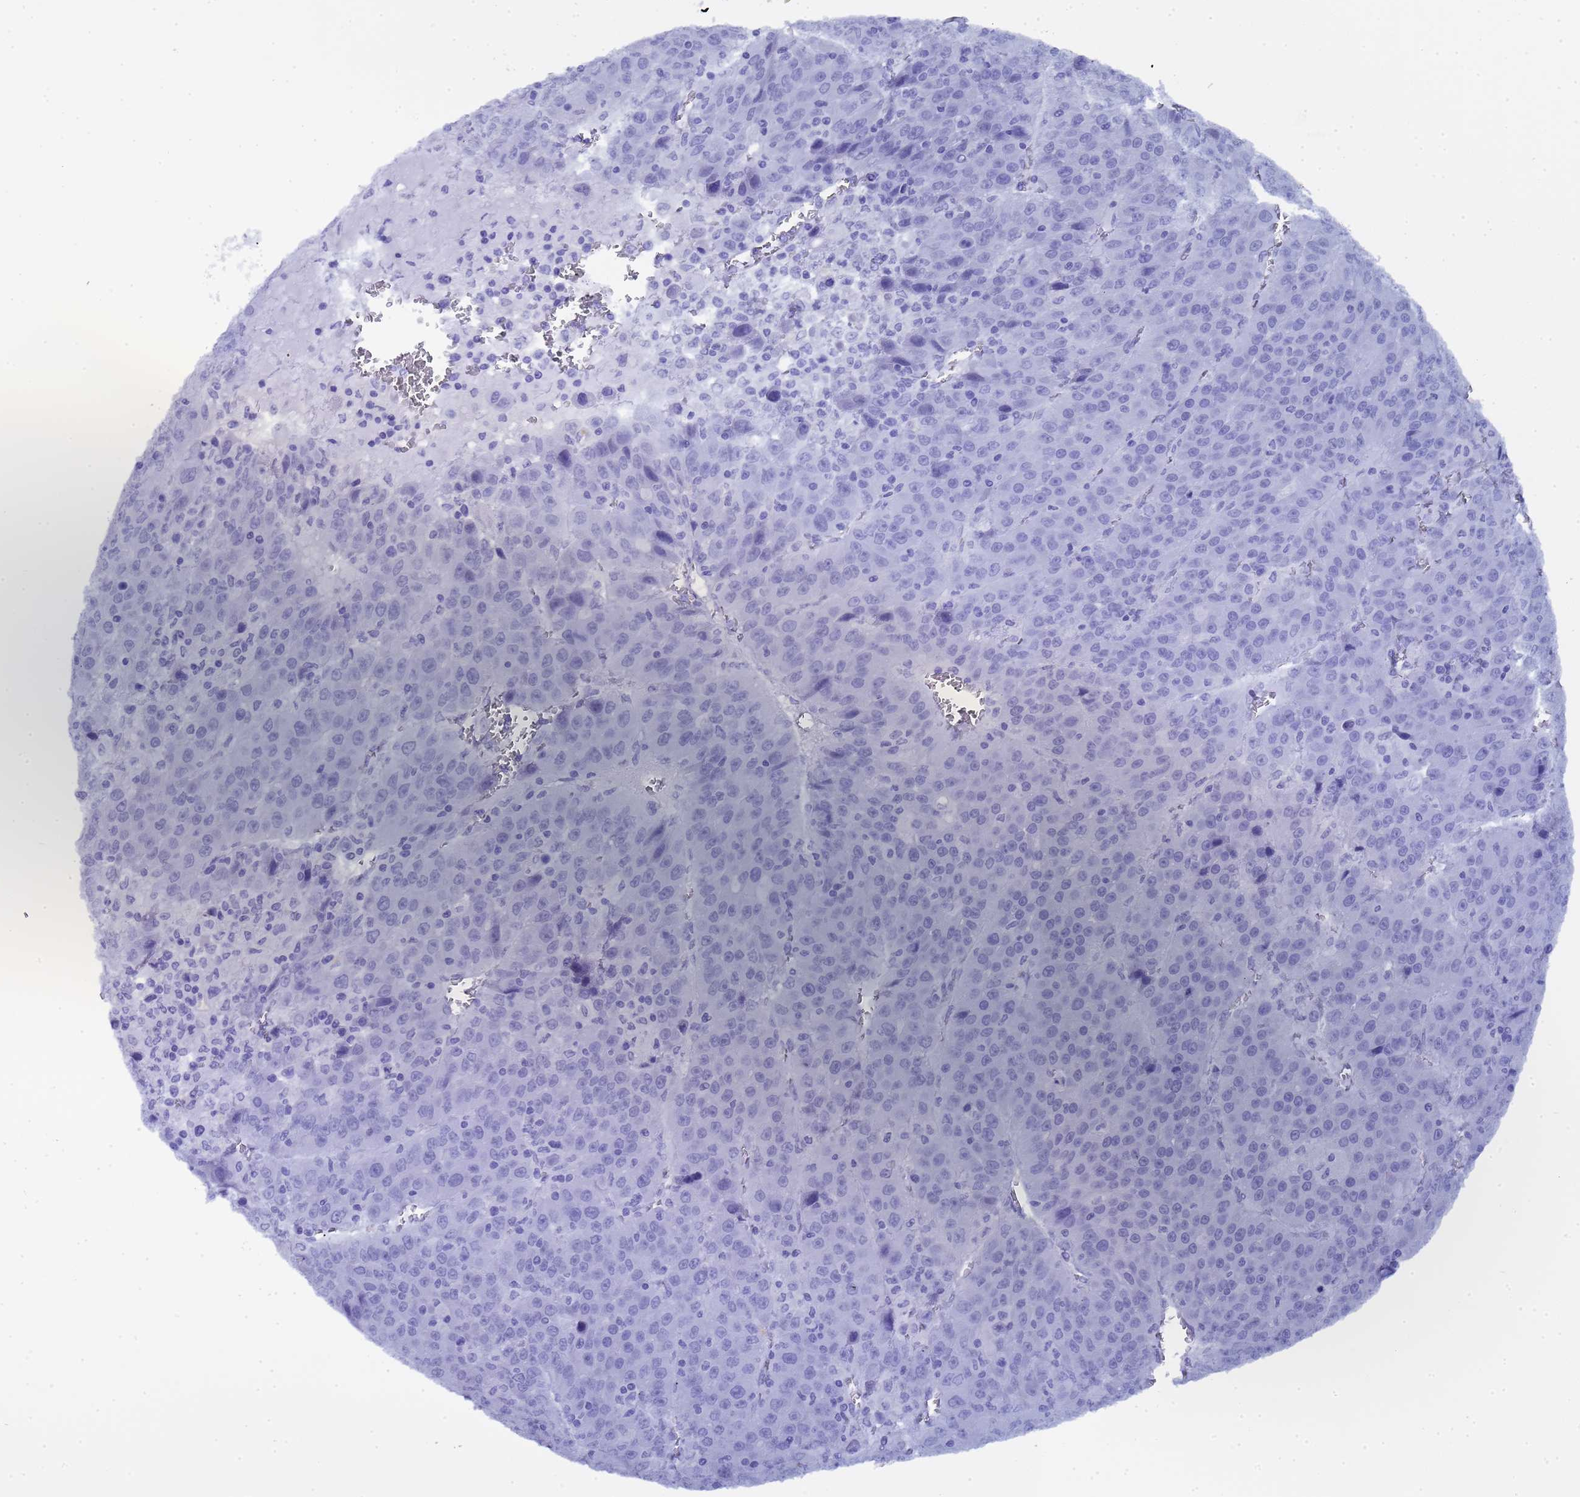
{"staining": {"intensity": "negative", "quantity": "none", "location": "none"}, "tissue": "liver cancer", "cell_type": "Tumor cells", "image_type": "cancer", "snomed": [{"axis": "morphology", "description": "Carcinoma, Hepatocellular, NOS"}, {"axis": "topography", "description": "Liver"}], "caption": "Immunohistochemistry (IHC) image of neoplastic tissue: liver cancer (hepatocellular carcinoma) stained with DAB (3,3'-diaminobenzidine) demonstrates no significant protein expression in tumor cells.", "gene": "CTRC", "patient": {"sex": "female", "age": 53}}